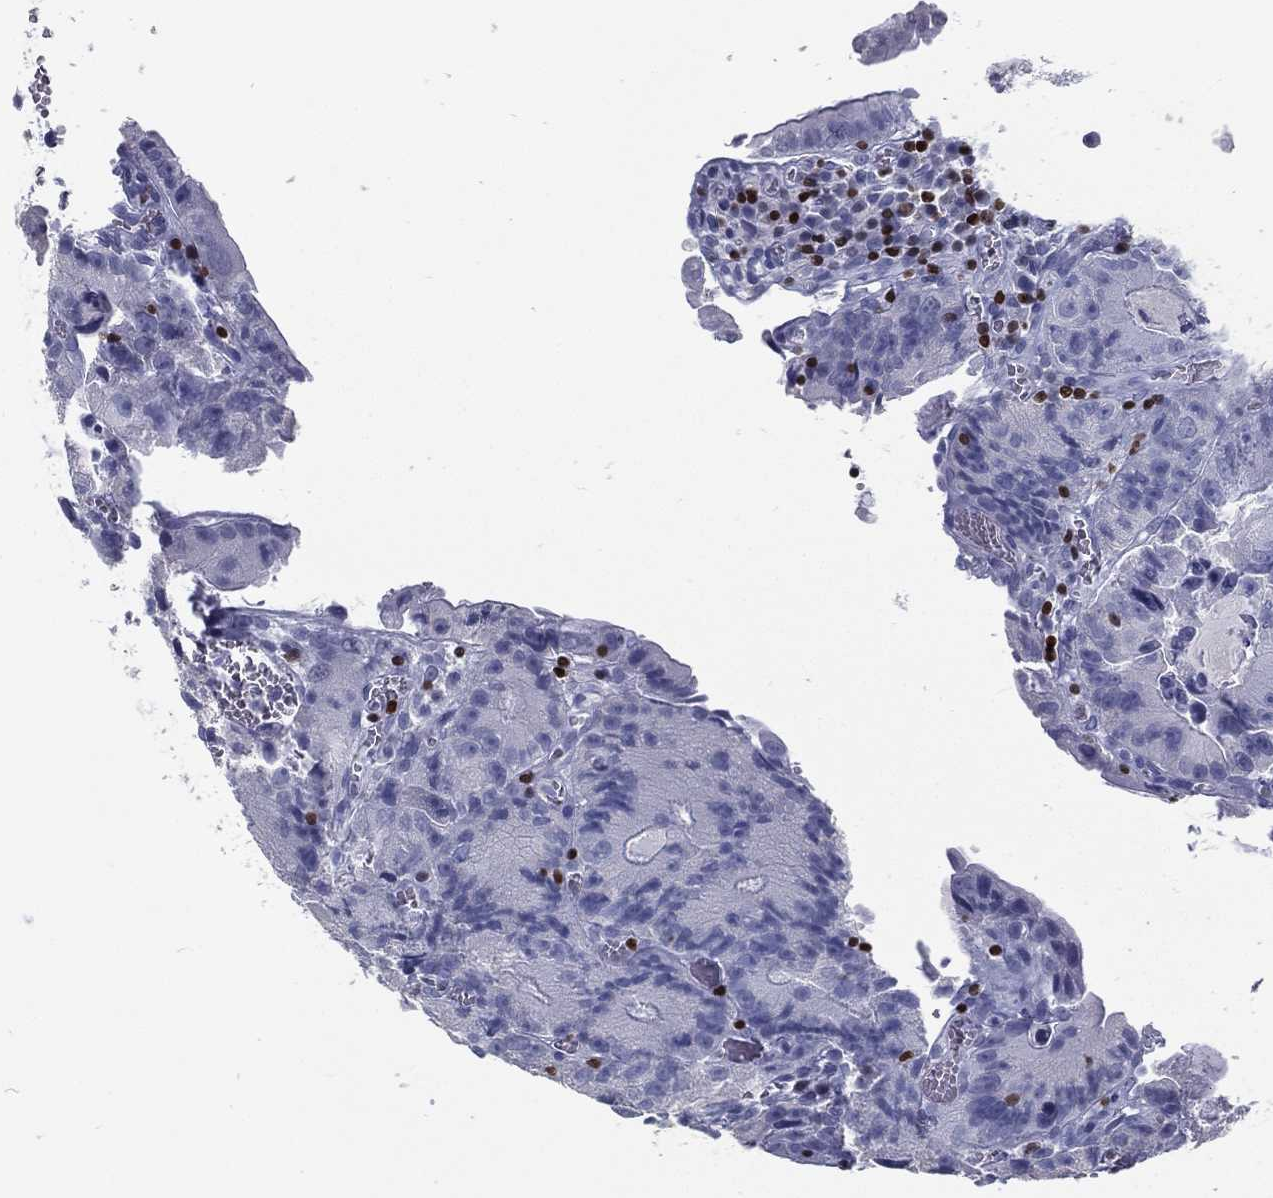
{"staining": {"intensity": "negative", "quantity": "none", "location": "none"}, "tissue": "colorectal cancer", "cell_type": "Tumor cells", "image_type": "cancer", "snomed": [{"axis": "morphology", "description": "Adenocarcinoma, NOS"}, {"axis": "topography", "description": "Colon"}], "caption": "This is an IHC histopathology image of human colorectal cancer (adenocarcinoma). There is no expression in tumor cells.", "gene": "PYHIN1", "patient": {"sex": "female", "age": 86}}